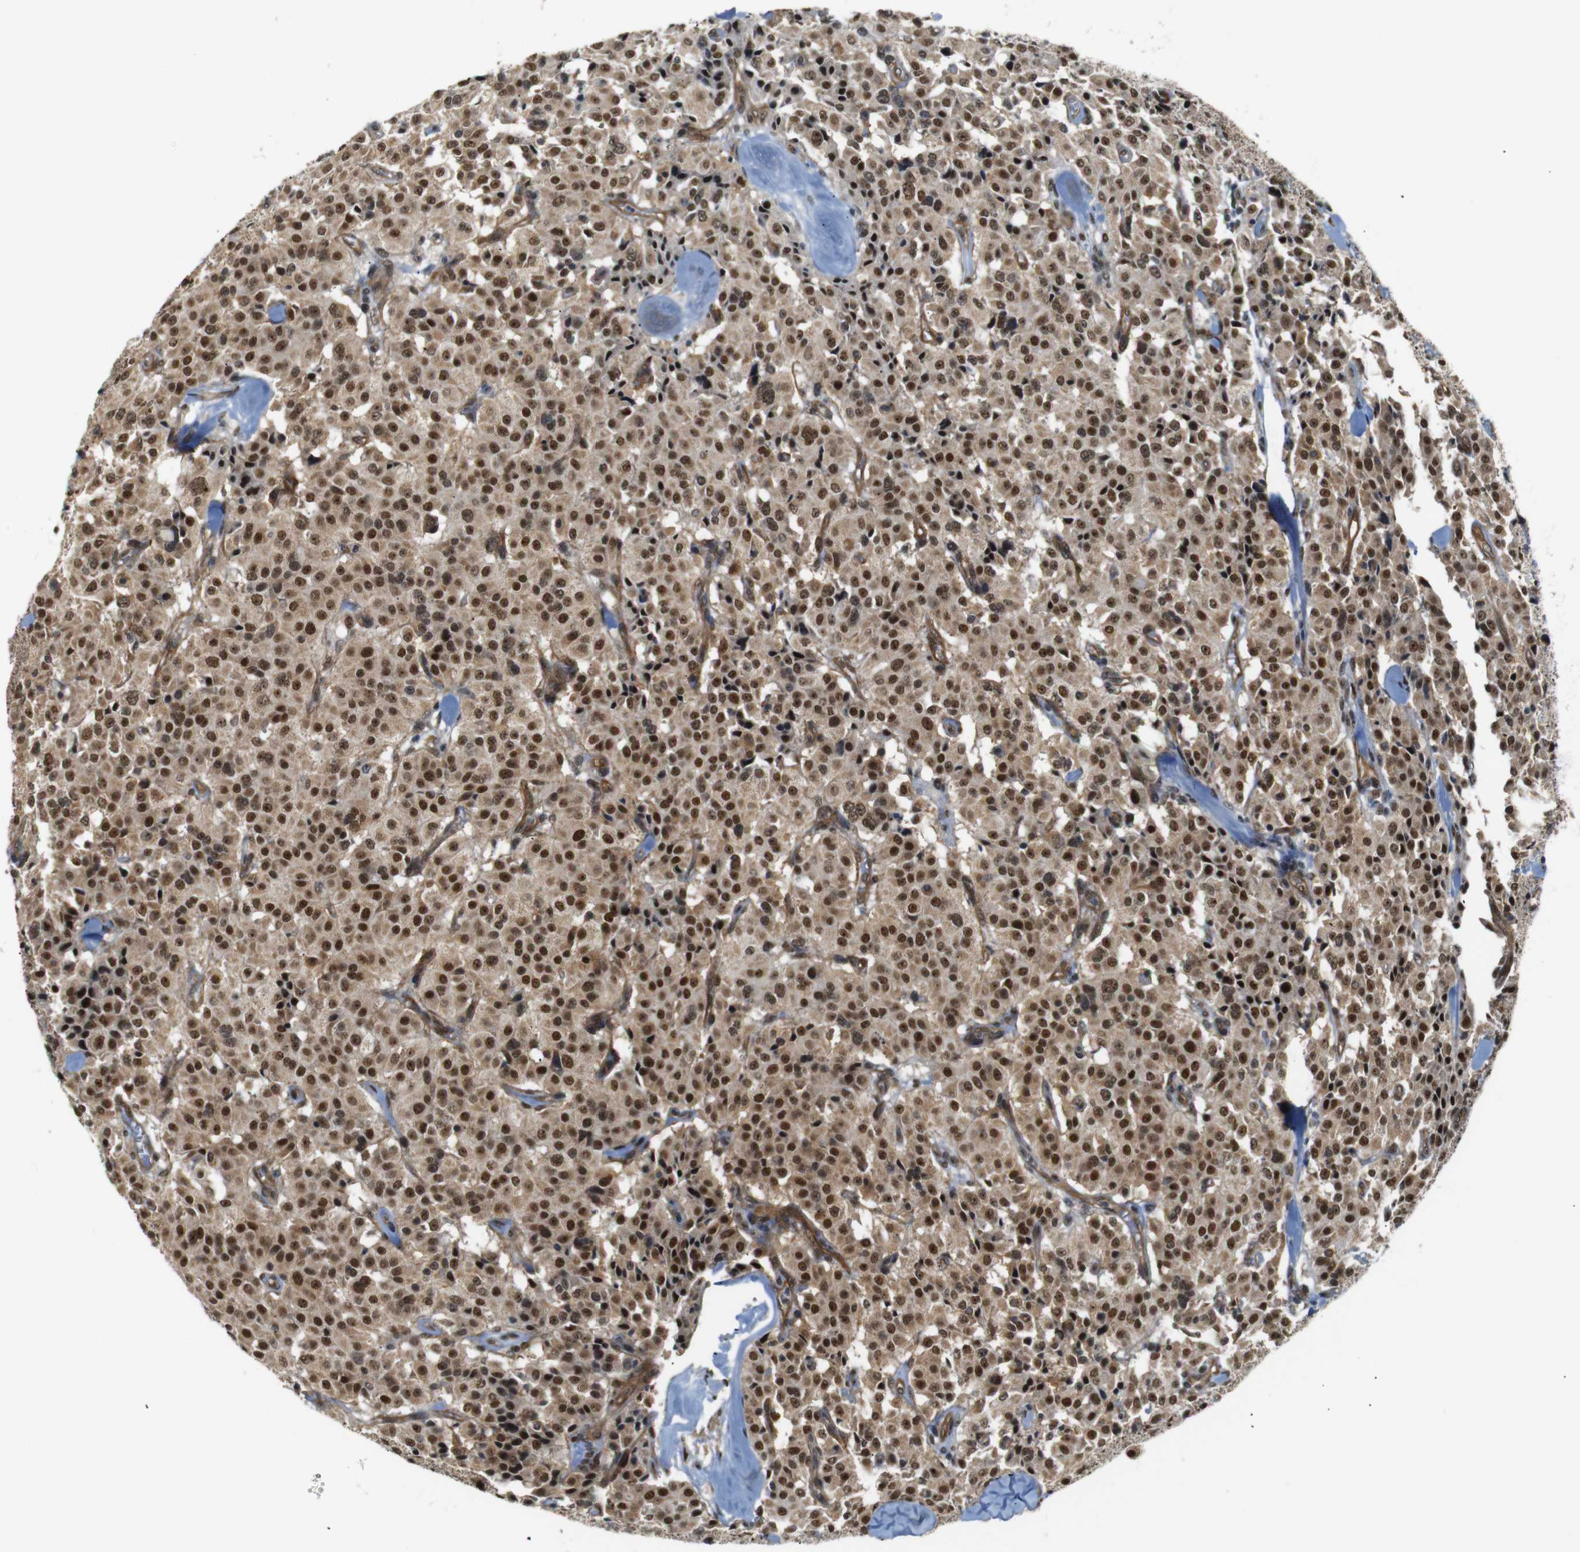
{"staining": {"intensity": "strong", "quantity": ">75%", "location": "cytoplasmic/membranous,nuclear"}, "tissue": "carcinoid", "cell_type": "Tumor cells", "image_type": "cancer", "snomed": [{"axis": "morphology", "description": "Carcinoid, malignant, NOS"}, {"axis": "topography", "description": "Lung"}], "caption": "DAB (3,3'-diaminobenzidine) immunohistochemical staining of human carcinoid (malignant) exhibits strong cytoplasmic/membranous and nuclear protein positivity in approximately >75% of tumor cells.", "gene": "PARN", "patient": {"sex": "male", "age": 30}}